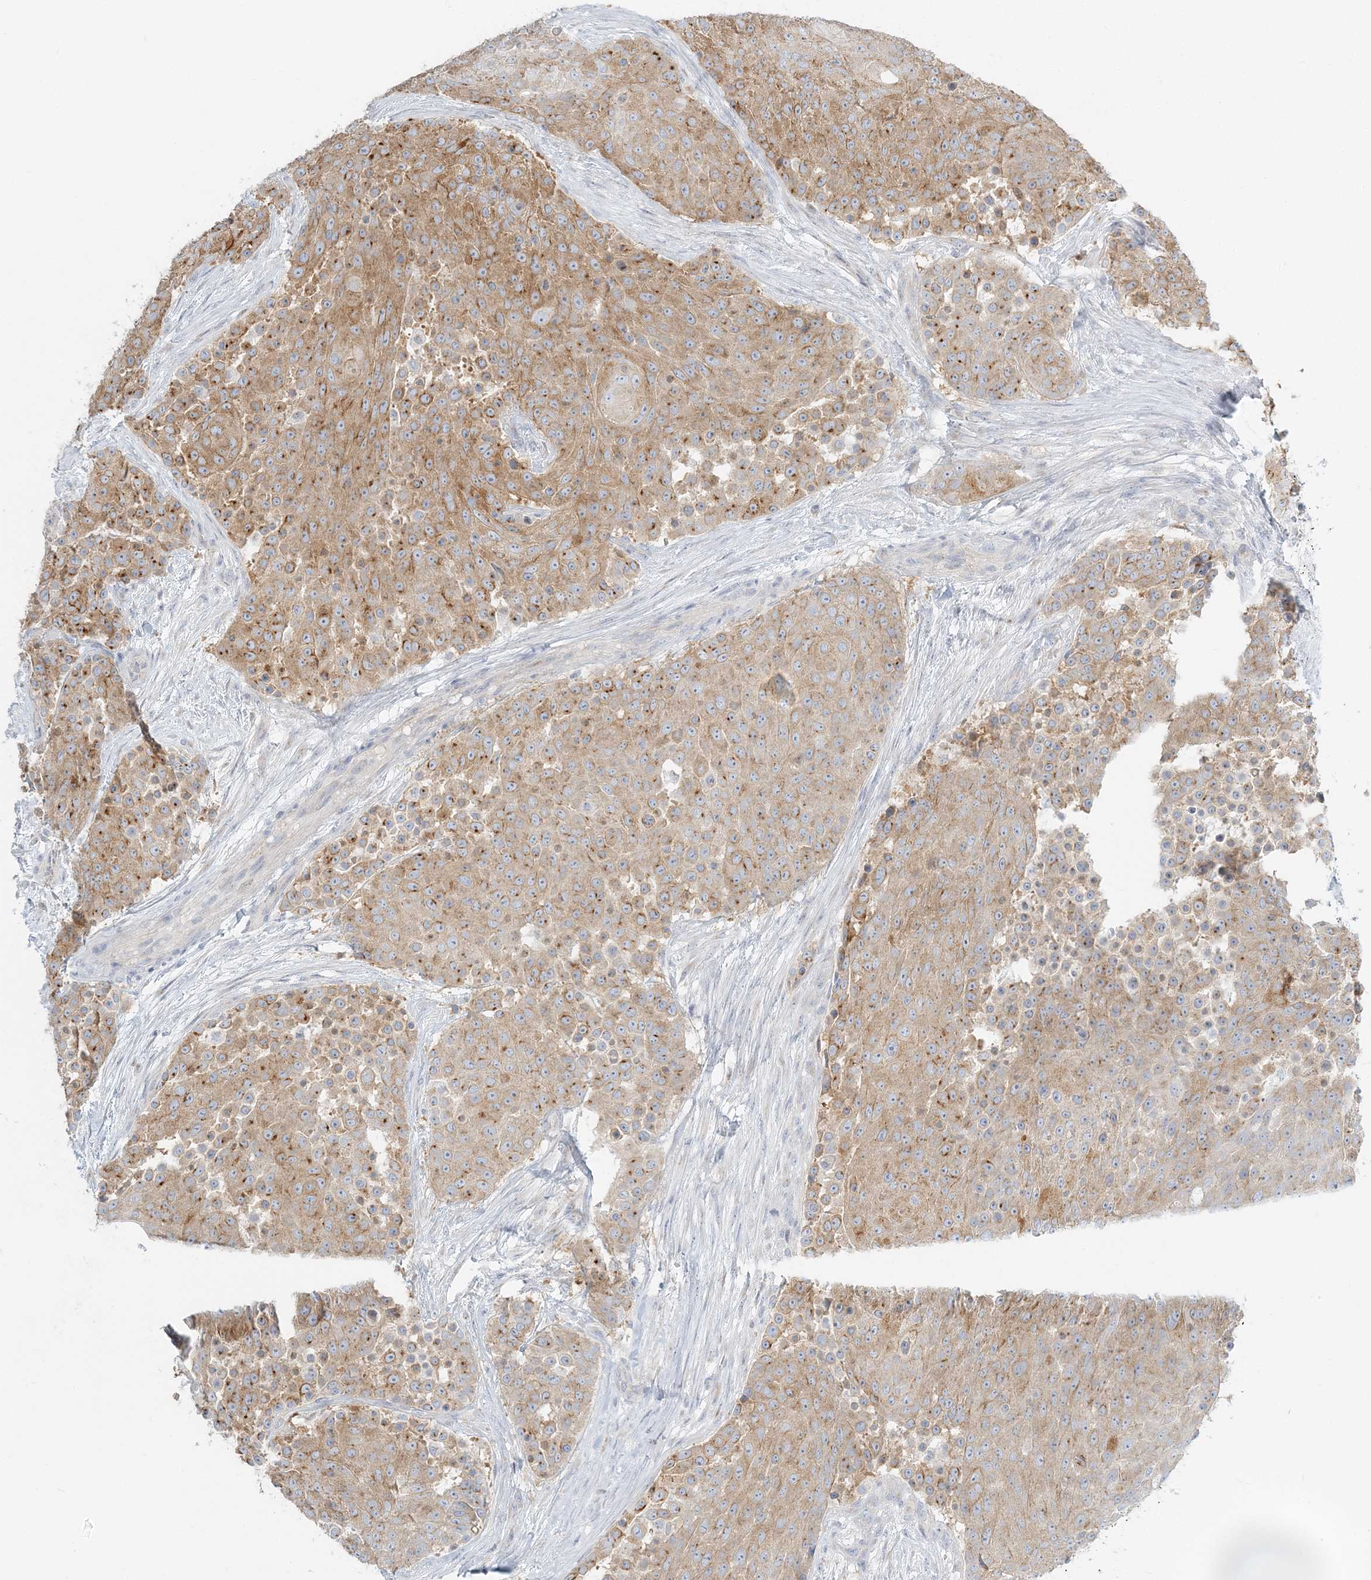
{"staining": {"intensity": "moderate", "quantity": ">75%", "location": "cytoplasmic/membranous"}, "tissue": "urothelial cancer", "cell_type": "Tumor cells", "image_type": "cancer", "snomed": [{"axis": "morphology", "description": "Urothelial carcinoma, High grade"}, {"axis": "topography", "description": "Urinary bladder"}], "caption": "Urothelial cancer stained for a protein shows moderate cytoplasmic/membranous positivity in tumor cells.", "gene": "NAA11", "patient": {"sex": "female", "age": 63}}